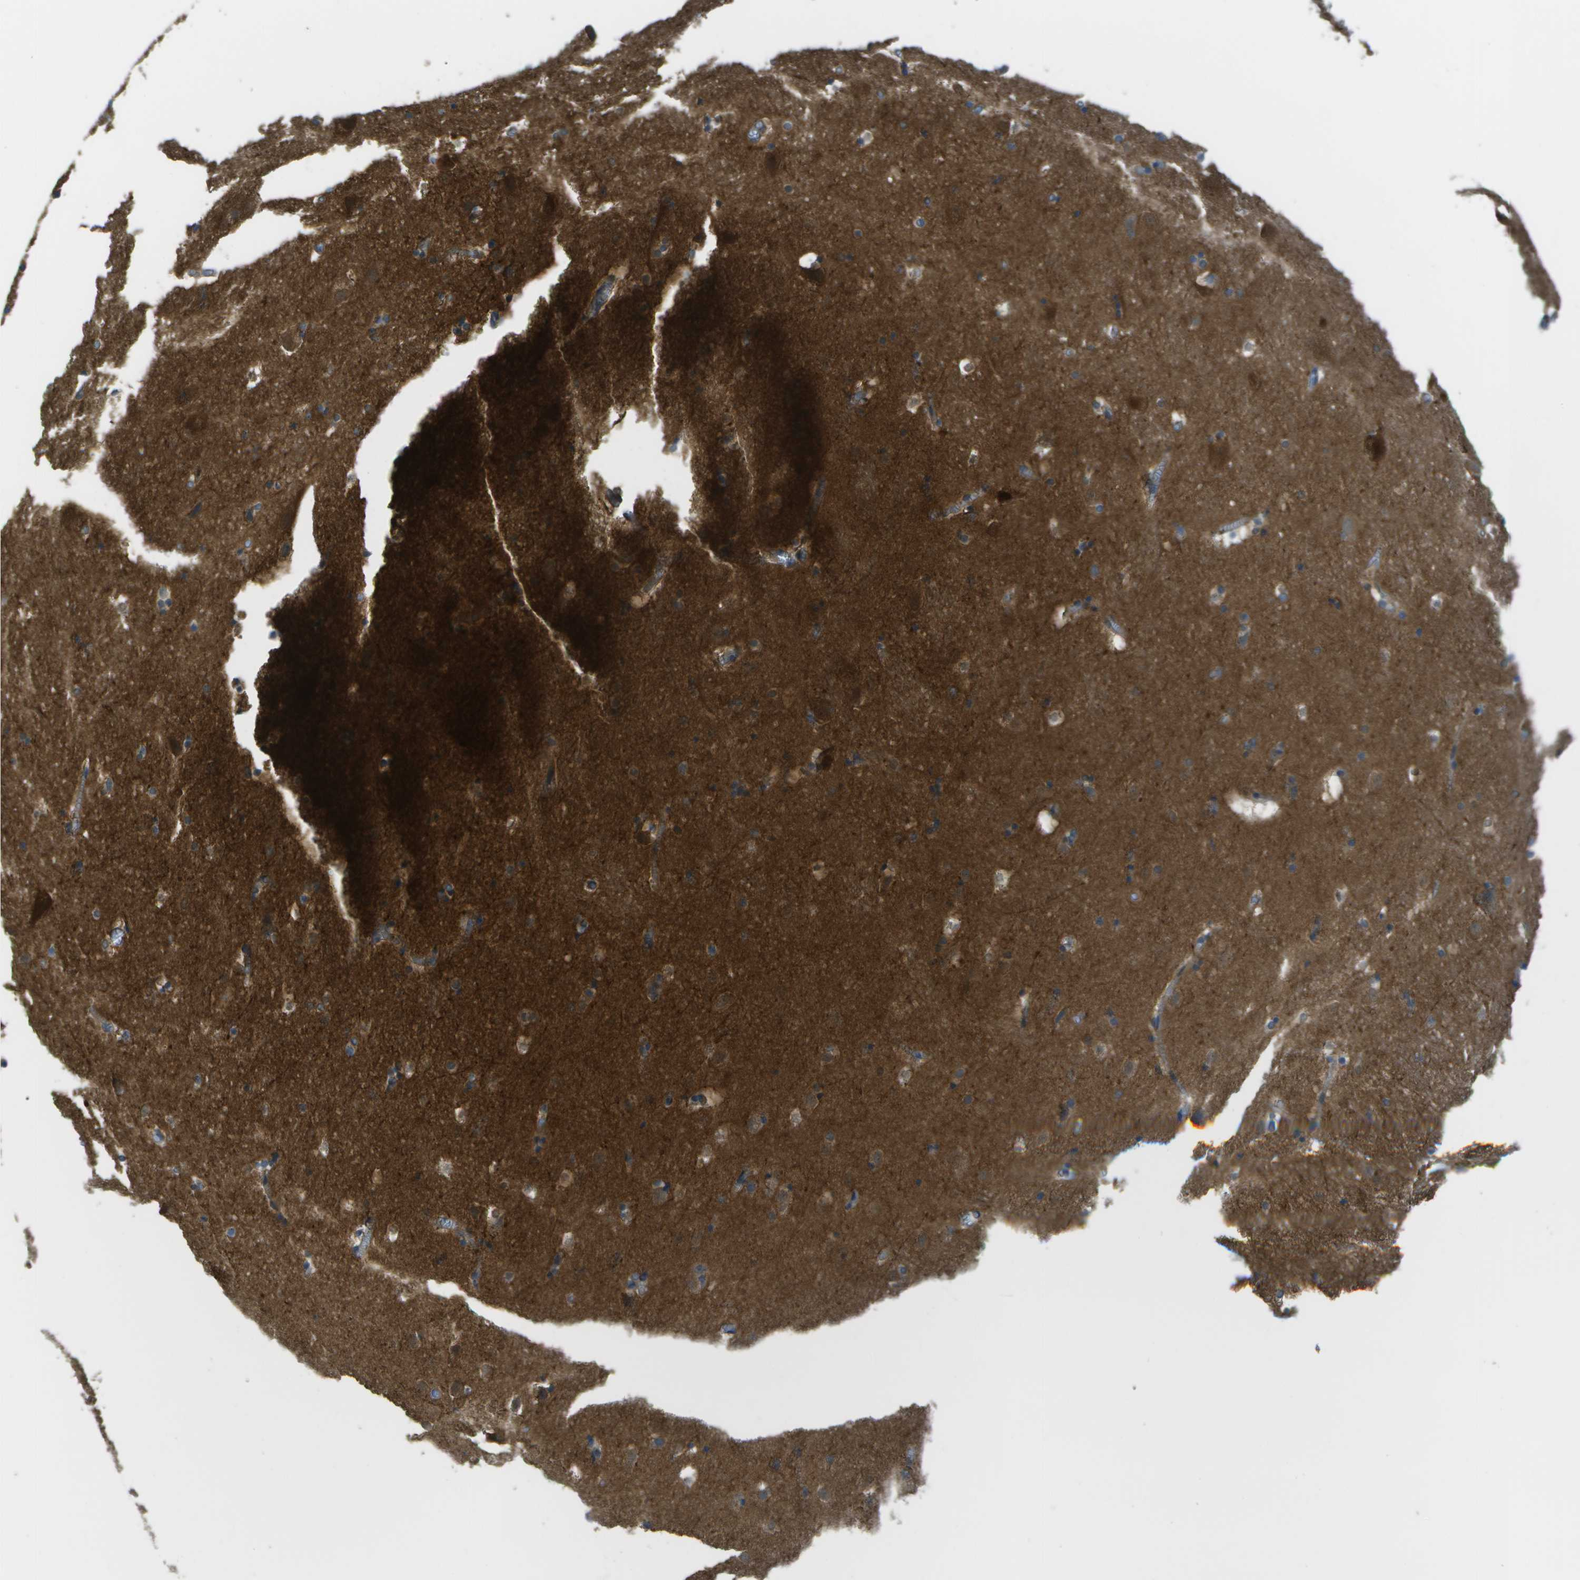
{"staining": {"intensity": "moderate", "quantity": "<25%", "location": "cytoplasmic/membranous"}, "tissue": "hippocampus", "cell_type": "Glial cells", "image_type": "normal", "snomed": [{"axis": "morphology", "description": "Normal tissue, NOS"}, {"axis": "topography", "description": "Hippocampus"}], "caption": "Immunohistochemistry of unremarkable human hippocampus shows low levels of moderate cytoplasmic/membranous expression in about <25% of glial cells.", "gene": "LRRC66", "patient": {"sex": "male", "age": 45}}